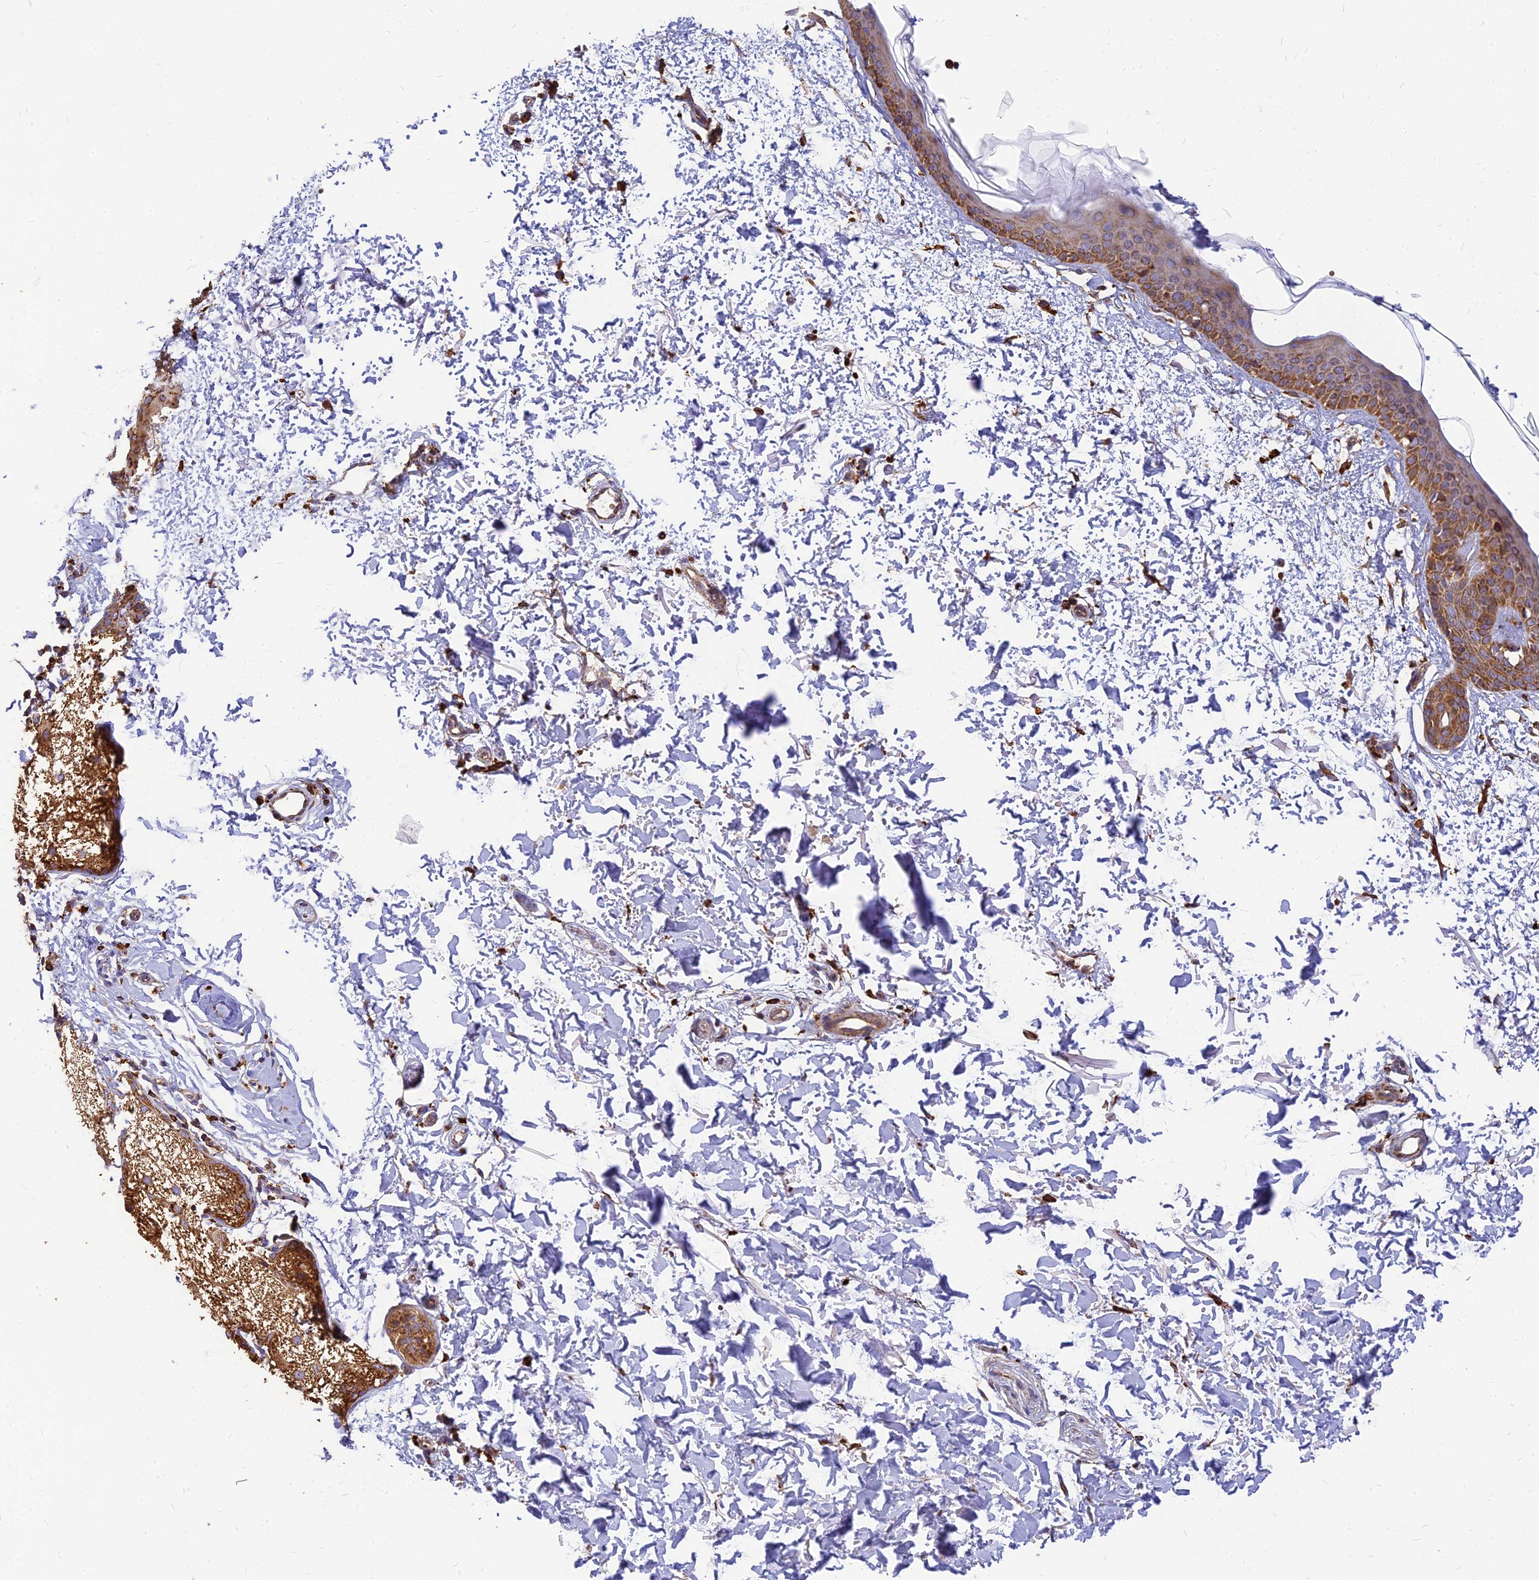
{"staining": {"intensity": "strong", "quantity": ">75%", "location": "cytoplasmic/membranous"}, "tissue": "skin", "cell_type": "Fibroblasts", "image_type": "normal", "snomed": [{"axis": "morphology", "description": "Normal tissue, NOS"}, {"axis": "topography", "description": "Skin"}], "caption": "DAB immunohistochemical staining of normal human skin reveals strong cytoplasmic/membranous protein positivity in approximately >75% of fibroblasts. The protein of interest is stained brown, and the nuclei are stained in blue (DAB IHC with brightfield microscopy, high magnification).", "gene": "THUMPD2", "patient": {"sex": "male", "age": 66}}